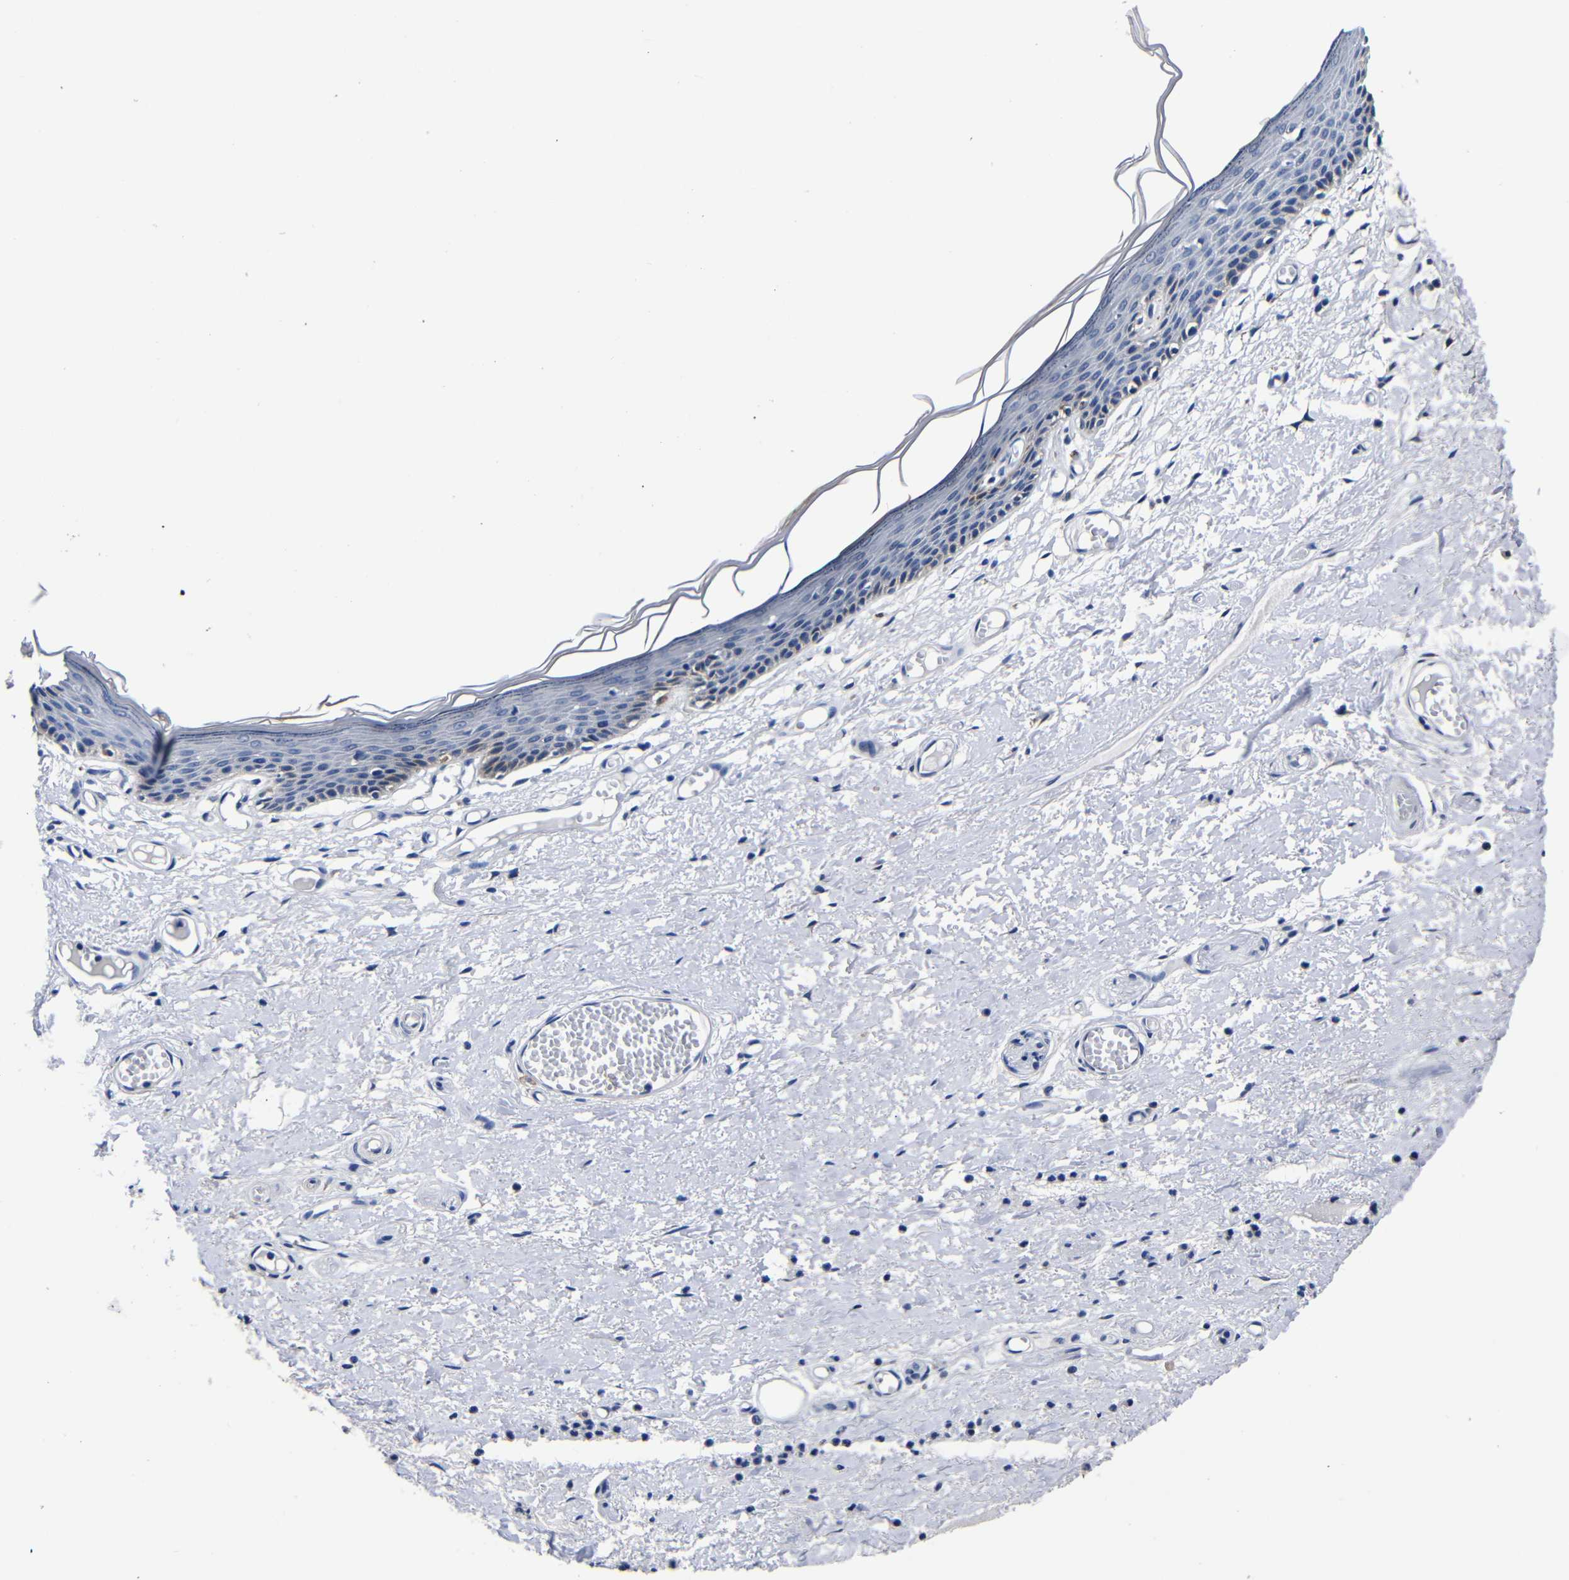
{"staining": {"intensity": "weak", "quantity": "<25%", "location": "cytoplasmic/membranous"}, "tissue": "skin", "cell_type": "Epidermal cells", "image_type": "normal", "snomed": [{"axis": "morphology", "description": "Normal tissue, NOS"}, {"axis": "topography", "description": "Vulva"}], "caption": "The immunohistochemistry image has no significant staining in epidermal cells of skin. (DAB (3,3'-diaminobenzidine) immunohistochemistry (IHC) with hematoxylin counter stain).", "gene": "DEPP1", "patient": {"sex": "female", "age": 54}}